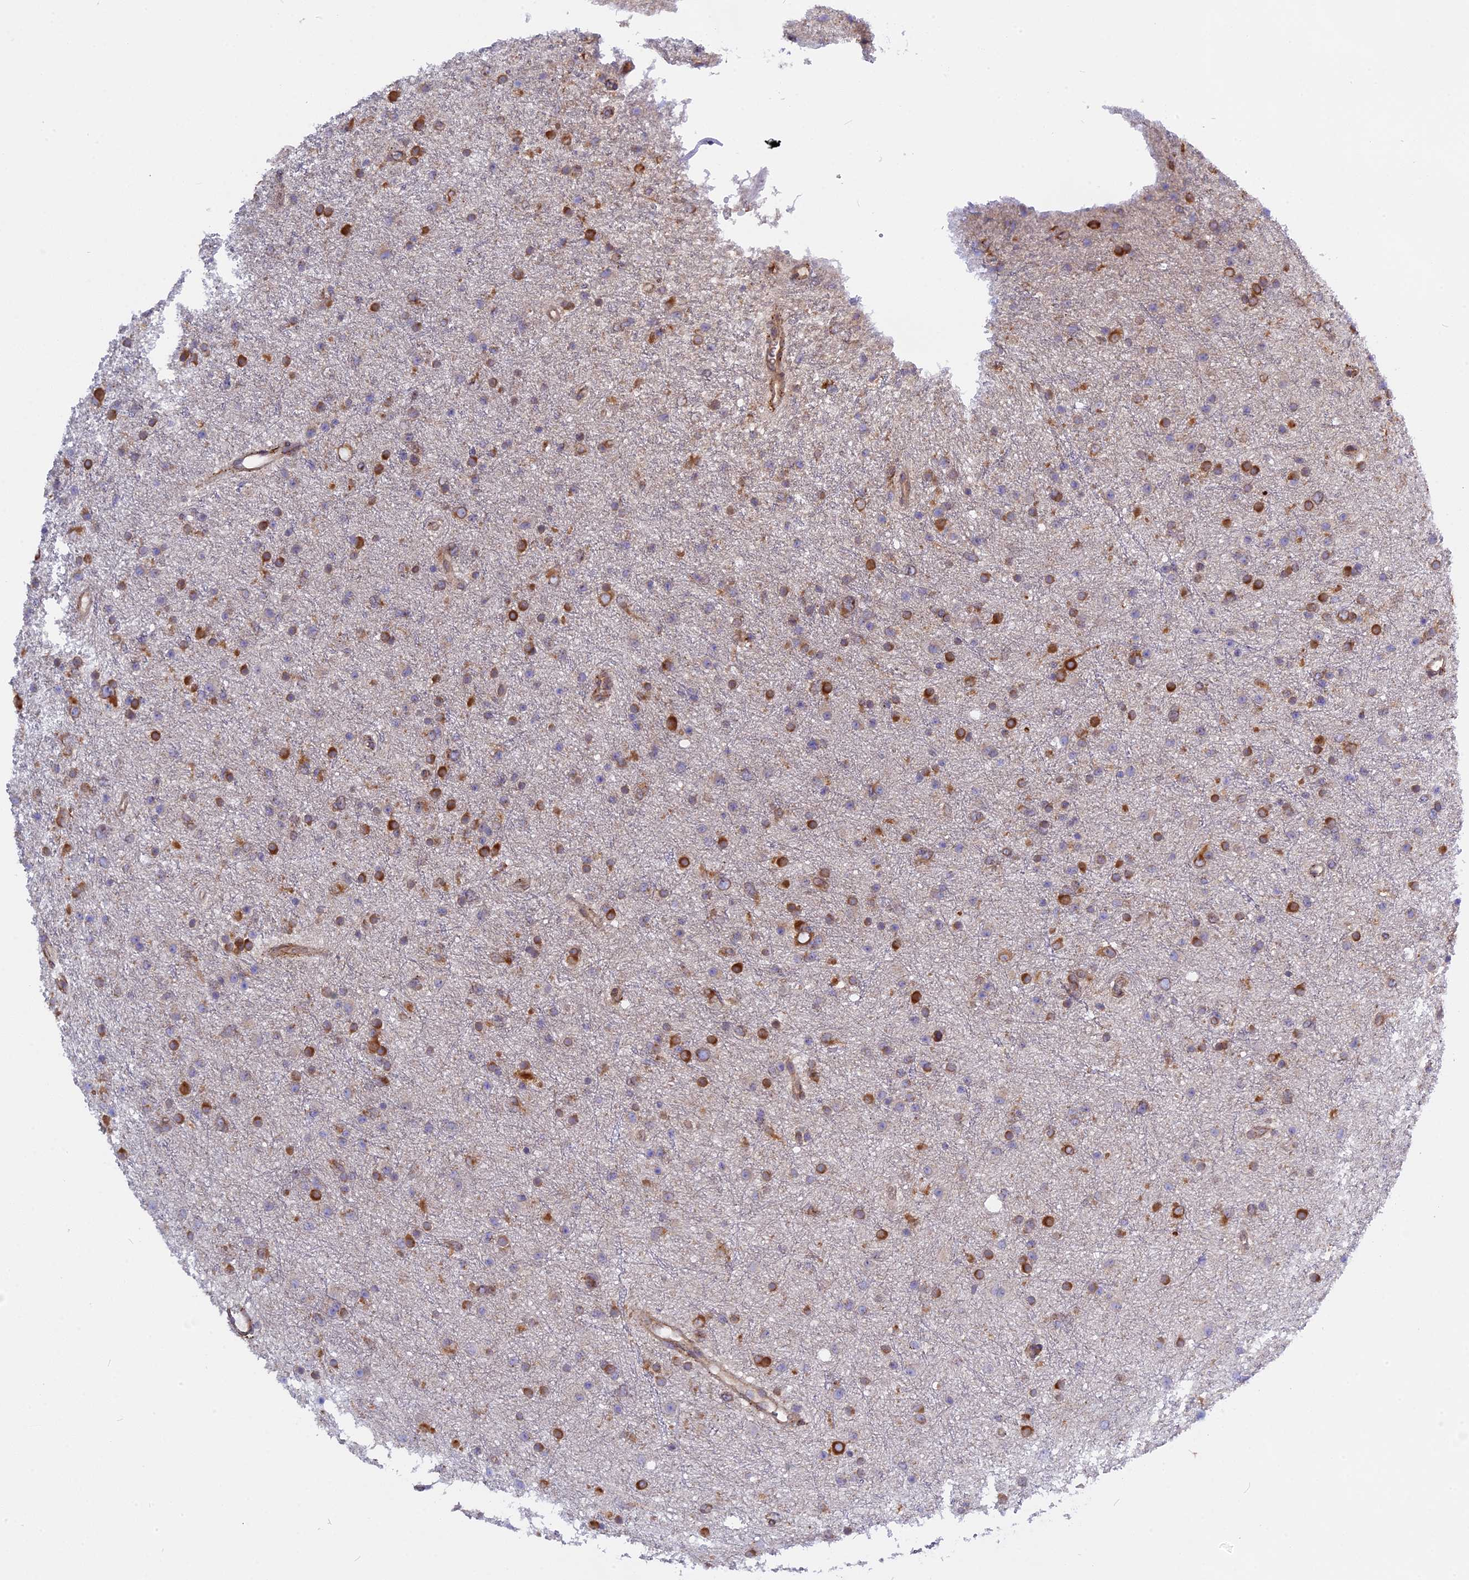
{"staining": {"intensity": "strong", "quantity": "<25%", "location": "cytoplasmic/membranous"}, "tissue": "glioma", "cell_type": "Tumor cells", "image_type": "cancer", "snomed": [{"axis": "morphology", "description": "Glioma, malignant, Low grade"}, {"axis": "topography", "description": "Cerebral cortex"}], "caption": "IHC micrograph of glioma stained for a protein (brown), which reveals medium levels of strong cytoplasmic/membranous expression in about <25% of tumor cells.", "gene": "TLCD1", "patient": {"sex": "female", "age": 39}}